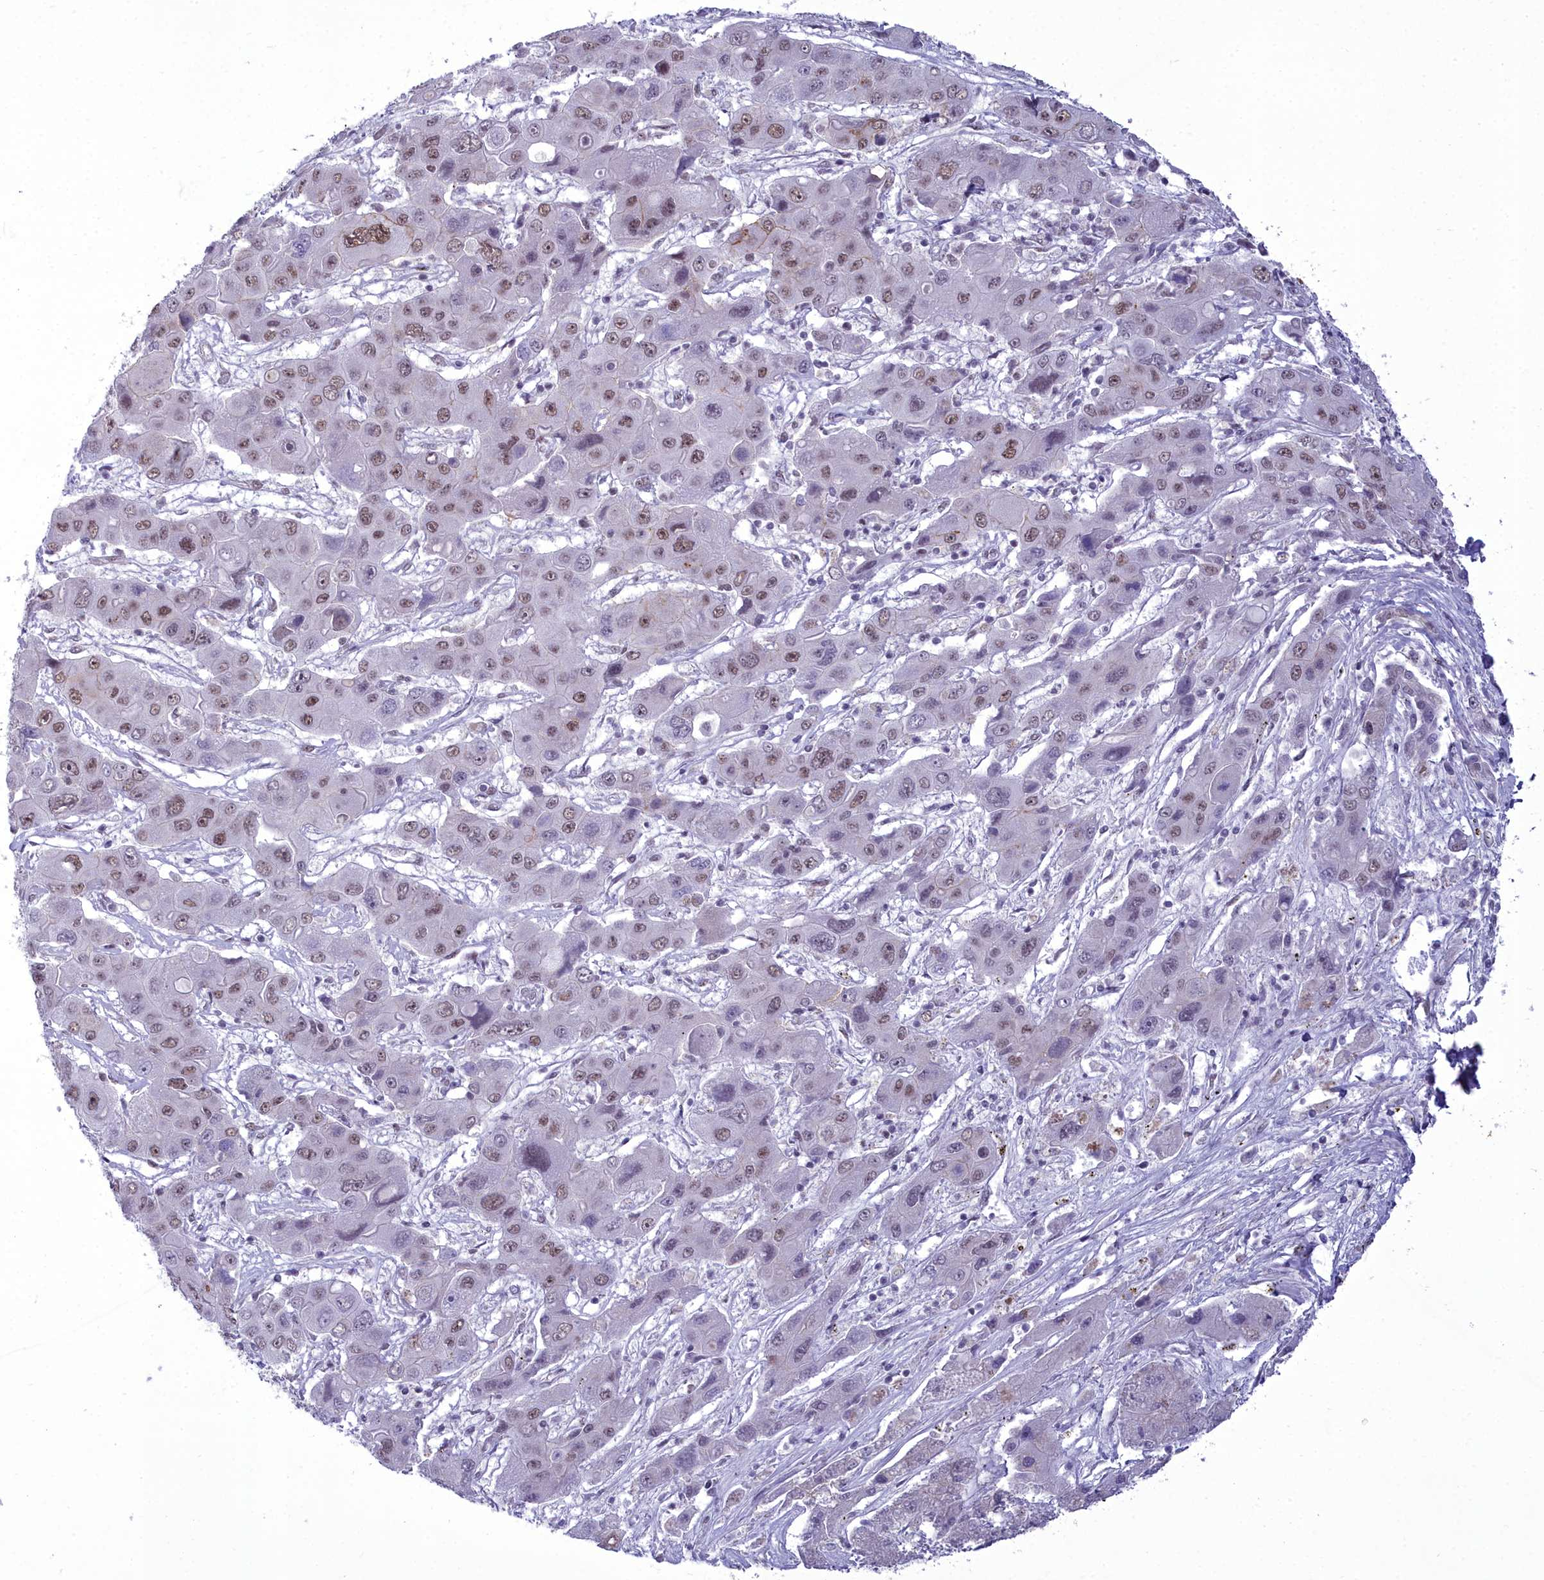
{"staining": {"intensity": "weak", "quantity": ">75%", "location": "nuclear"}, "tissue": "liver cancer", "cell_type": "Tumor cells", "image_type": "cancer", "snomed": [{"axis": "morphology", "description": "Cholangiocarcinoma"}, {"axis": "topography", "description": "Liver"}], "caption": "The histopathology image displays a brown stain indicating the presence of a protein in the nuclear of tumor cells in liver cancer (cholangiocarcinoma).", "gene": "CEACAM19", "patient": {"sex": "male", "age": 67}}